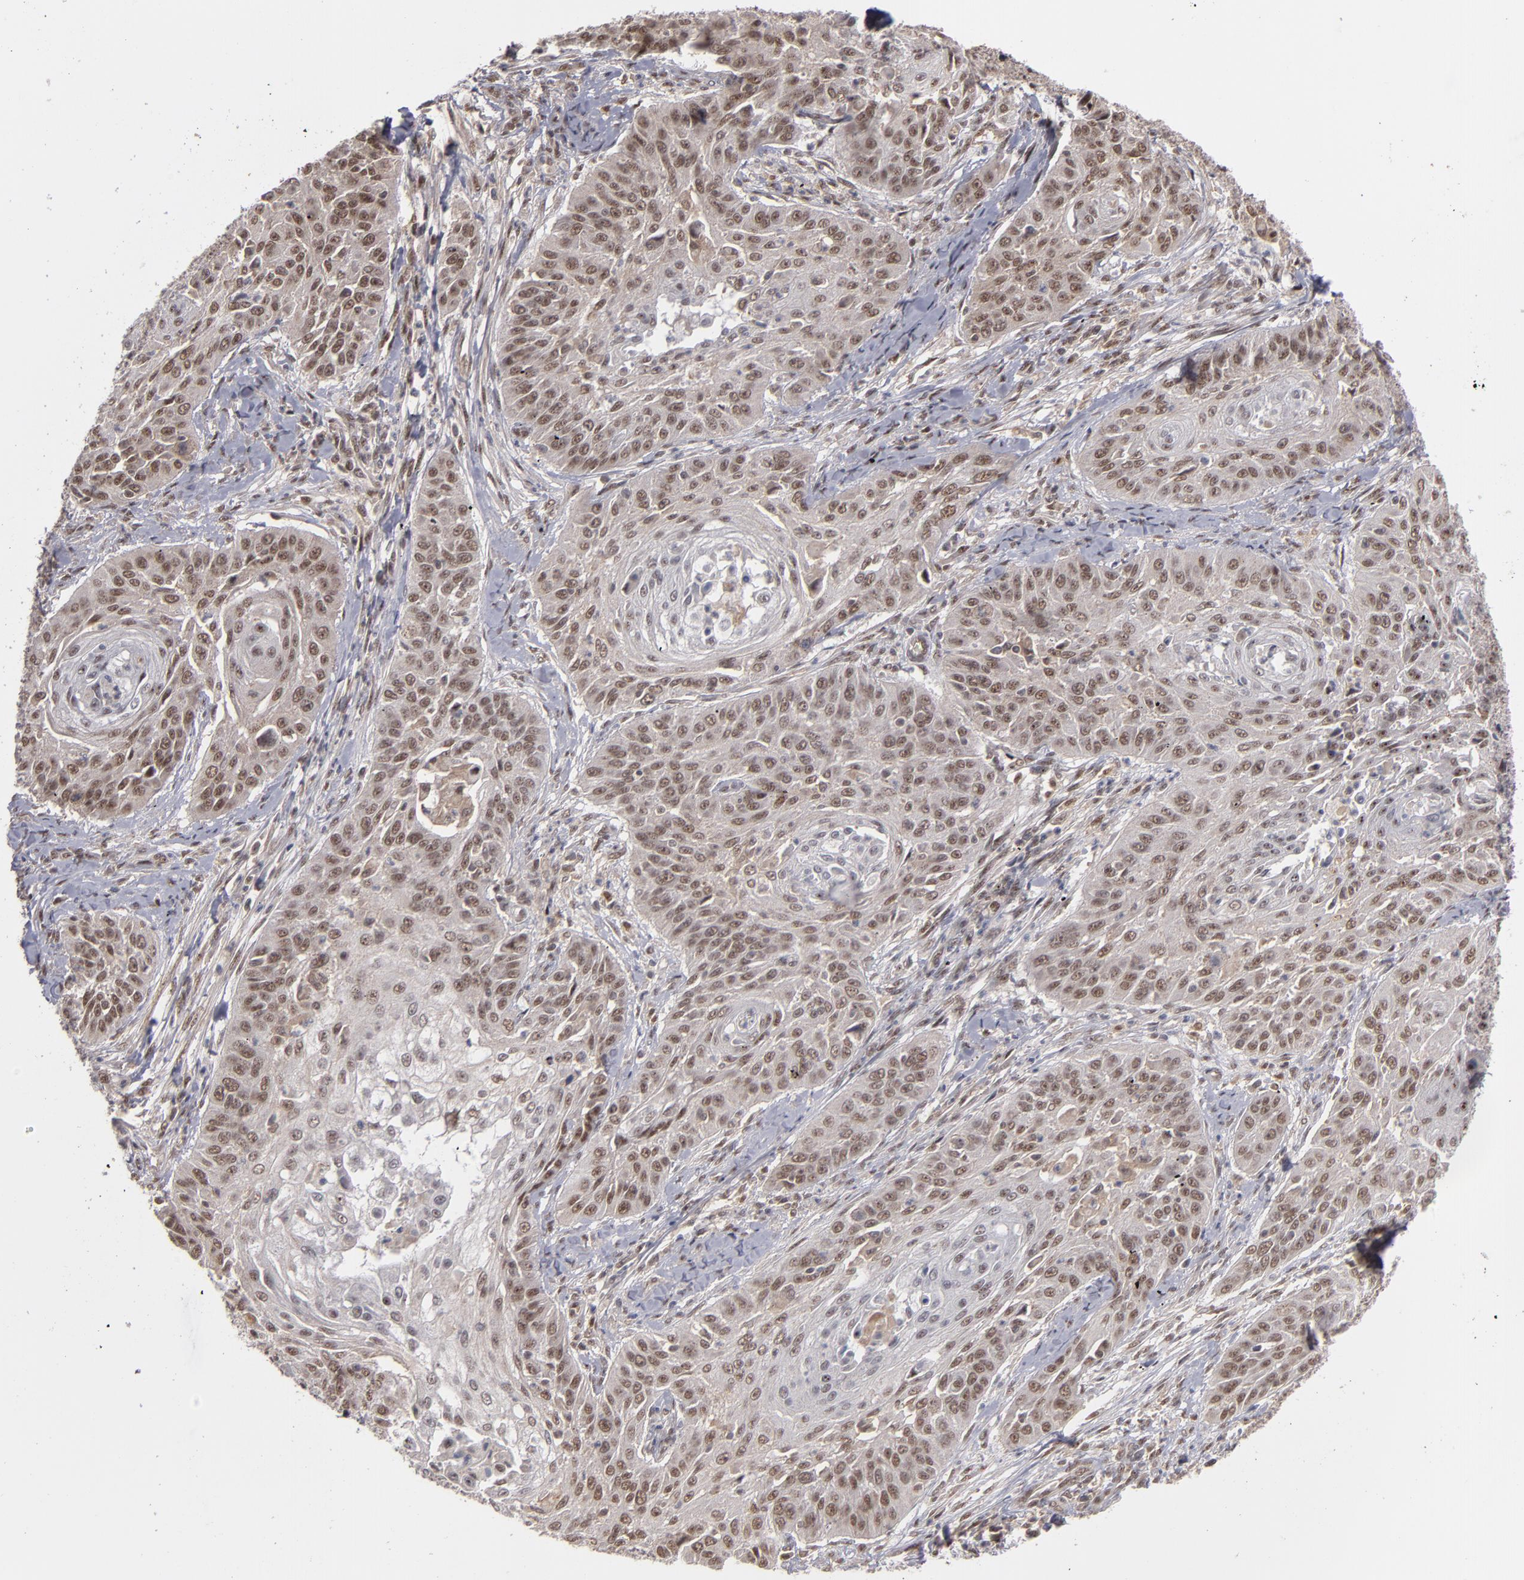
{"staining": {"intensity": "weak", "quantity": "25%-75%", "location": "nuclear"}, "tissue": "cervical cancer", "cell_type": "Tumor cells", "image_type": "cancer", "snomed": [{"axis": "morphology", "description": "Squamous cell carcinoma, NOS"}, {"axis": "topography", "description": "Cervix"}], "caption": "Cervical squamous cell carcinoma stained for a protein (brown) displays weak nuclear positive positivity in approximately 25%-75% of tumor cells.", "gene": "ZNF234", "patient": {"sex": "female", "age": 64}}